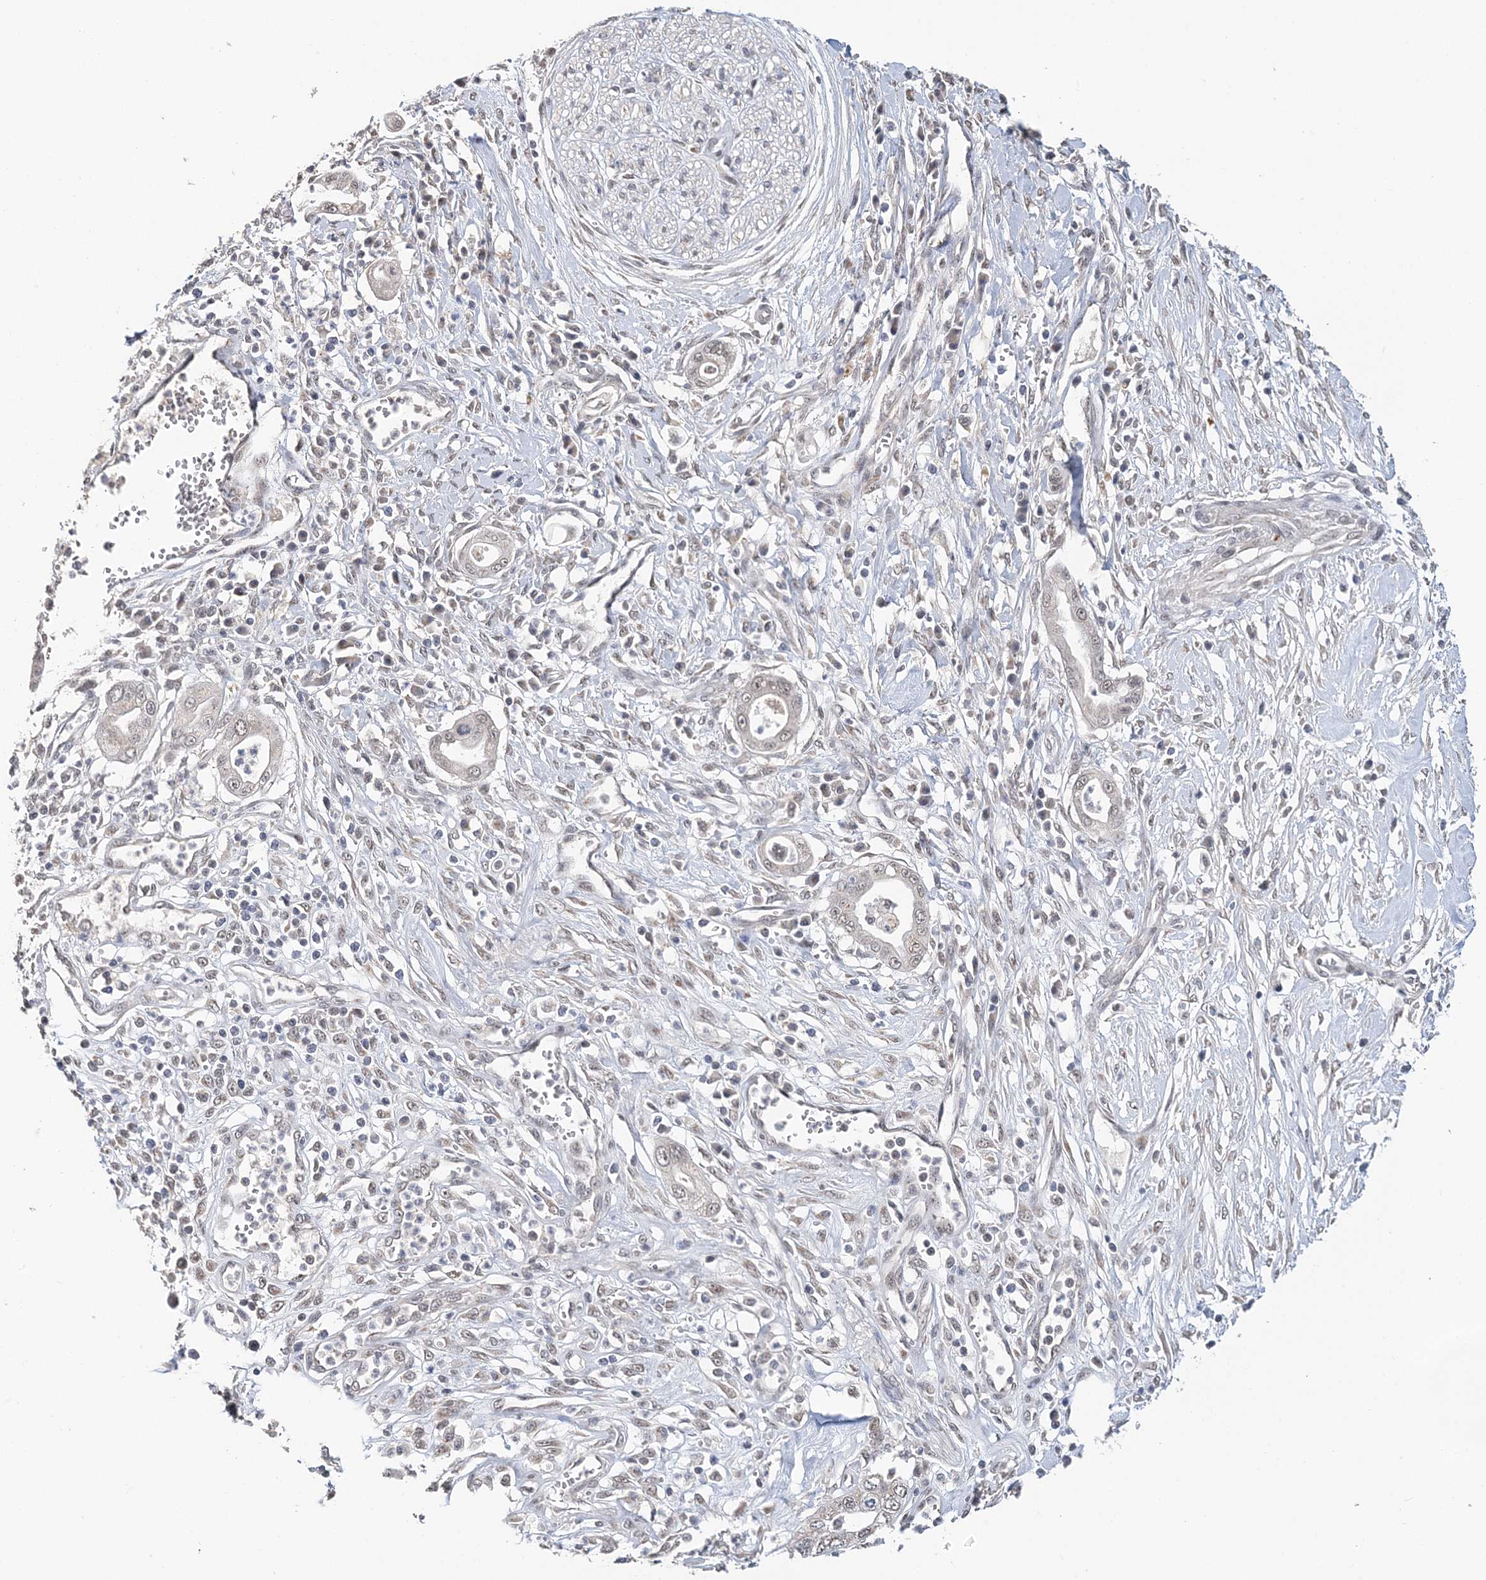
{"staining": {"intensity": "negative", "quantity": "none", "location": "none"}, "tissue": "pancreatic cancer", "cell_type": "Tumor cells", "image_type": "cancer", "snomed": [{"axis": "morphology", "description": "Adenocarcinoma, NOS"}, {"axis": "topography", "description": "Pancreas"}], "caption": "Tumor cells are negative for brown protein staining in pancreatic cancer.", "gene": "TSHZ2", "patient": {"sex": "male", "age": 68}}